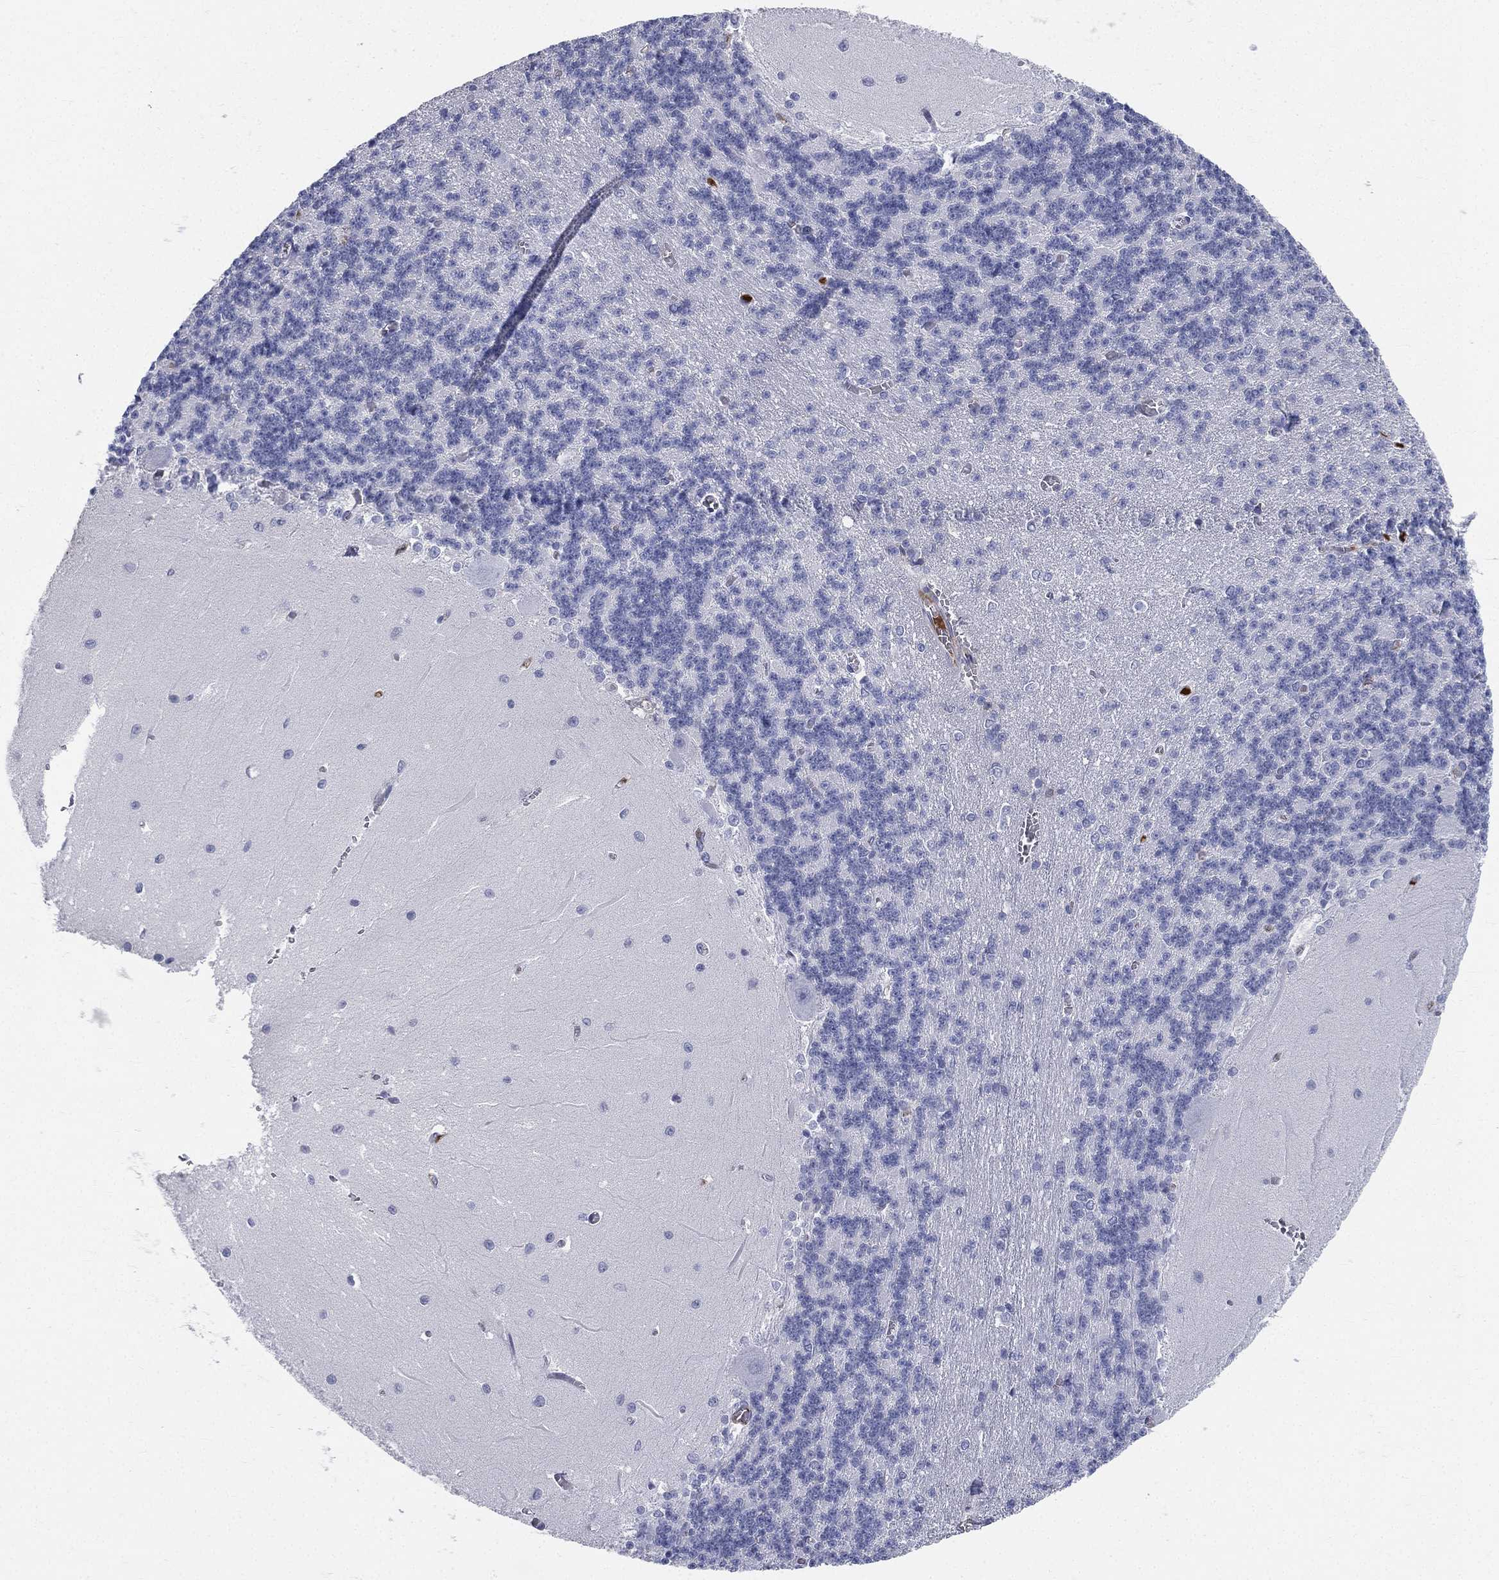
{"staining": {"intensity": "negative", "quantity": "none", "location": "none"}, "tissue": "cerebellum", "cell_type": "Cells in granular layer", "image_type": "normal", "snomed": [{"axis": "morphology", "description": "Normal tissue, NOS"}, {"axis": "topography", "description": "Cerebellum"}], "caption": "A high-resolution histopathology image shows immunohistochemistry (IHC) staining of benign cerebellum, which exhibits no significant staining in cells in granular layer. Brightfield microscopy of immunohistochemistry stained with DAB (3,3'-diaminobenzidine) (brown) and hematoxylin (blue), captured at high magnification.", "gene": "HP", "patient": {"sex": "male", "age": 37}}